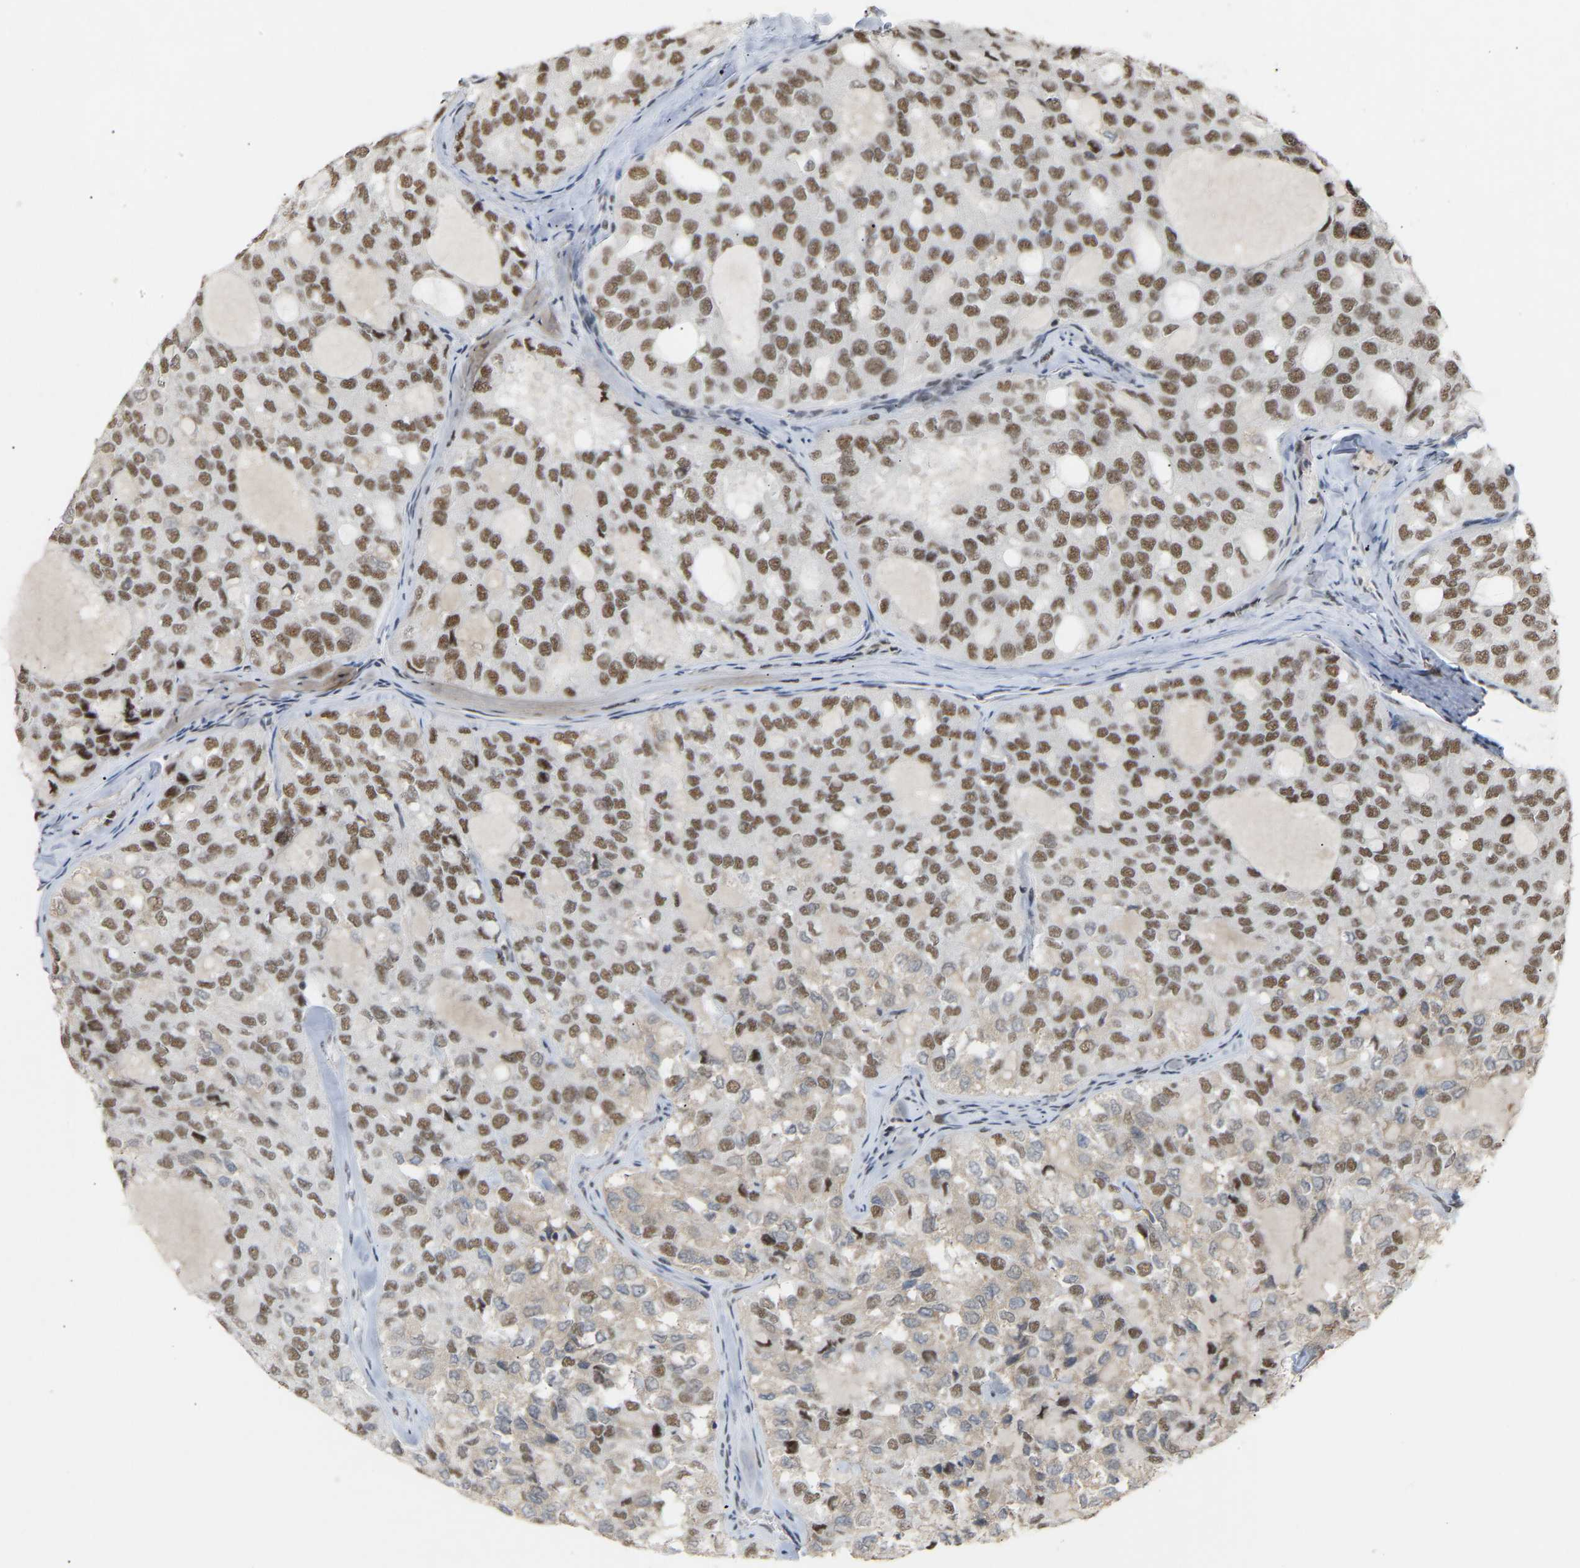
{"staining": {"intensity": "moderate", "quantity": ">75%", "location": "nuclear"}, "tissue": "thyroid cancer", "cell_type": "Tumor cells", "image_type": "cancer", "snomed": [{"axis": "morphology", "description": "Follicular adenoma carcinoma, NOS"}, {"axis": "topography", "description": "Thyroid gland"}], "caption": "Thyroid cancer tissue demonstrates moderate nuclear positivity in about >75% of tumor cells", "gene": "NELFB", "patient": {"sex": "male", "age": 75}}